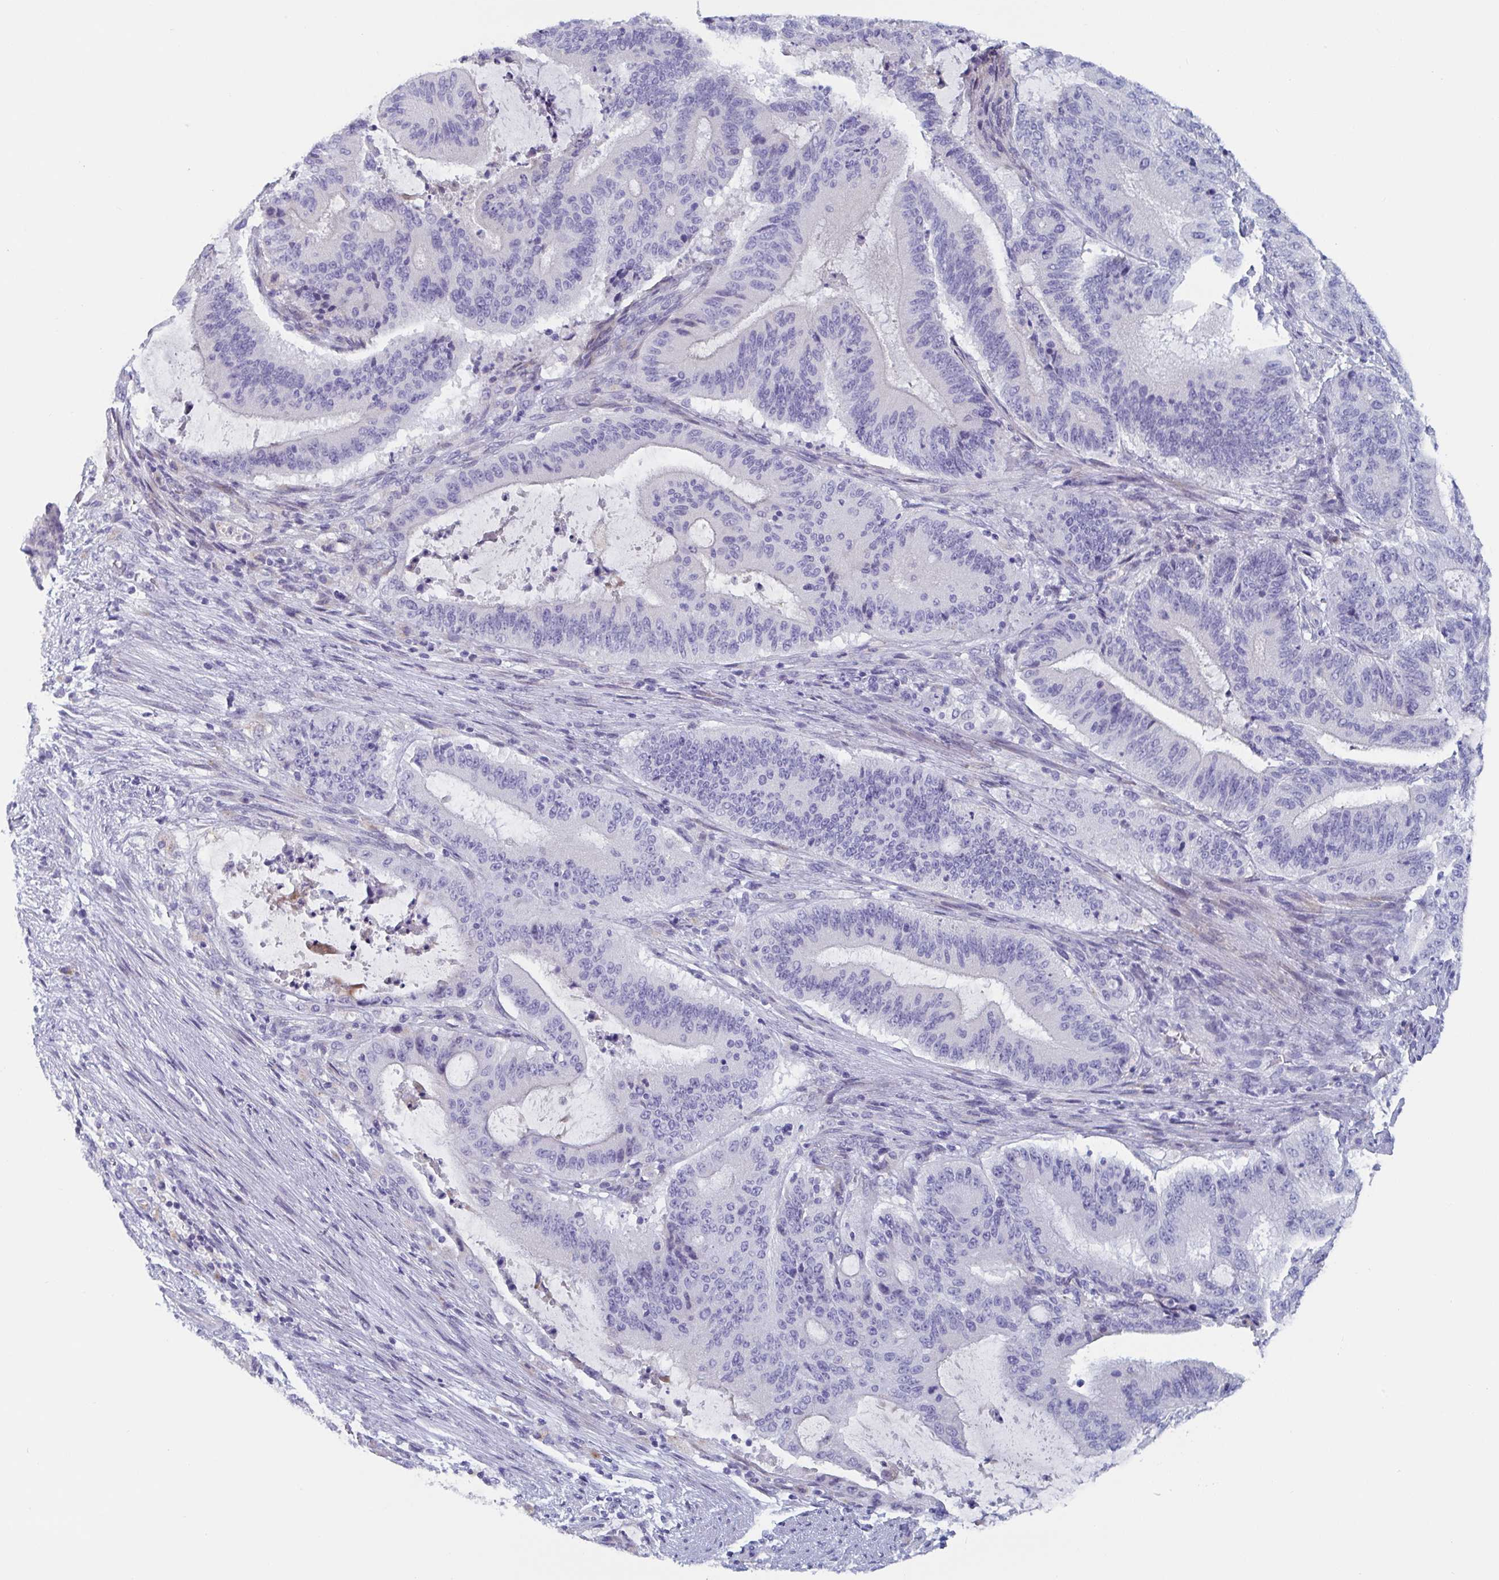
{"staining": {"intensity": "negative", "quantity": "none", "location": "none"}, "tissue": "liver cancer", "cell_type": "Tumor cells", "image_type": "cancer", "snomed": [{"axis": "morphology", "description": "Normal tissue, NOS"}, {"axis": "morphology", "description": "Cholangiocarcinoma"}, {"axis": "topography", "description": "Liver"}, {"axis": "topography", "description": "Peripheral nerve tissue"}], "caption": "The image reveals no staining of tumor cells in liver cancer (cholangiocarcinoma). (DAB (3,3'-diaminobenzidine) immunohistochemistry (IHC) with hematoxylin counter stain).", "gene": "NT5C3B", "patient": {"sex": "female", "age": 73}}